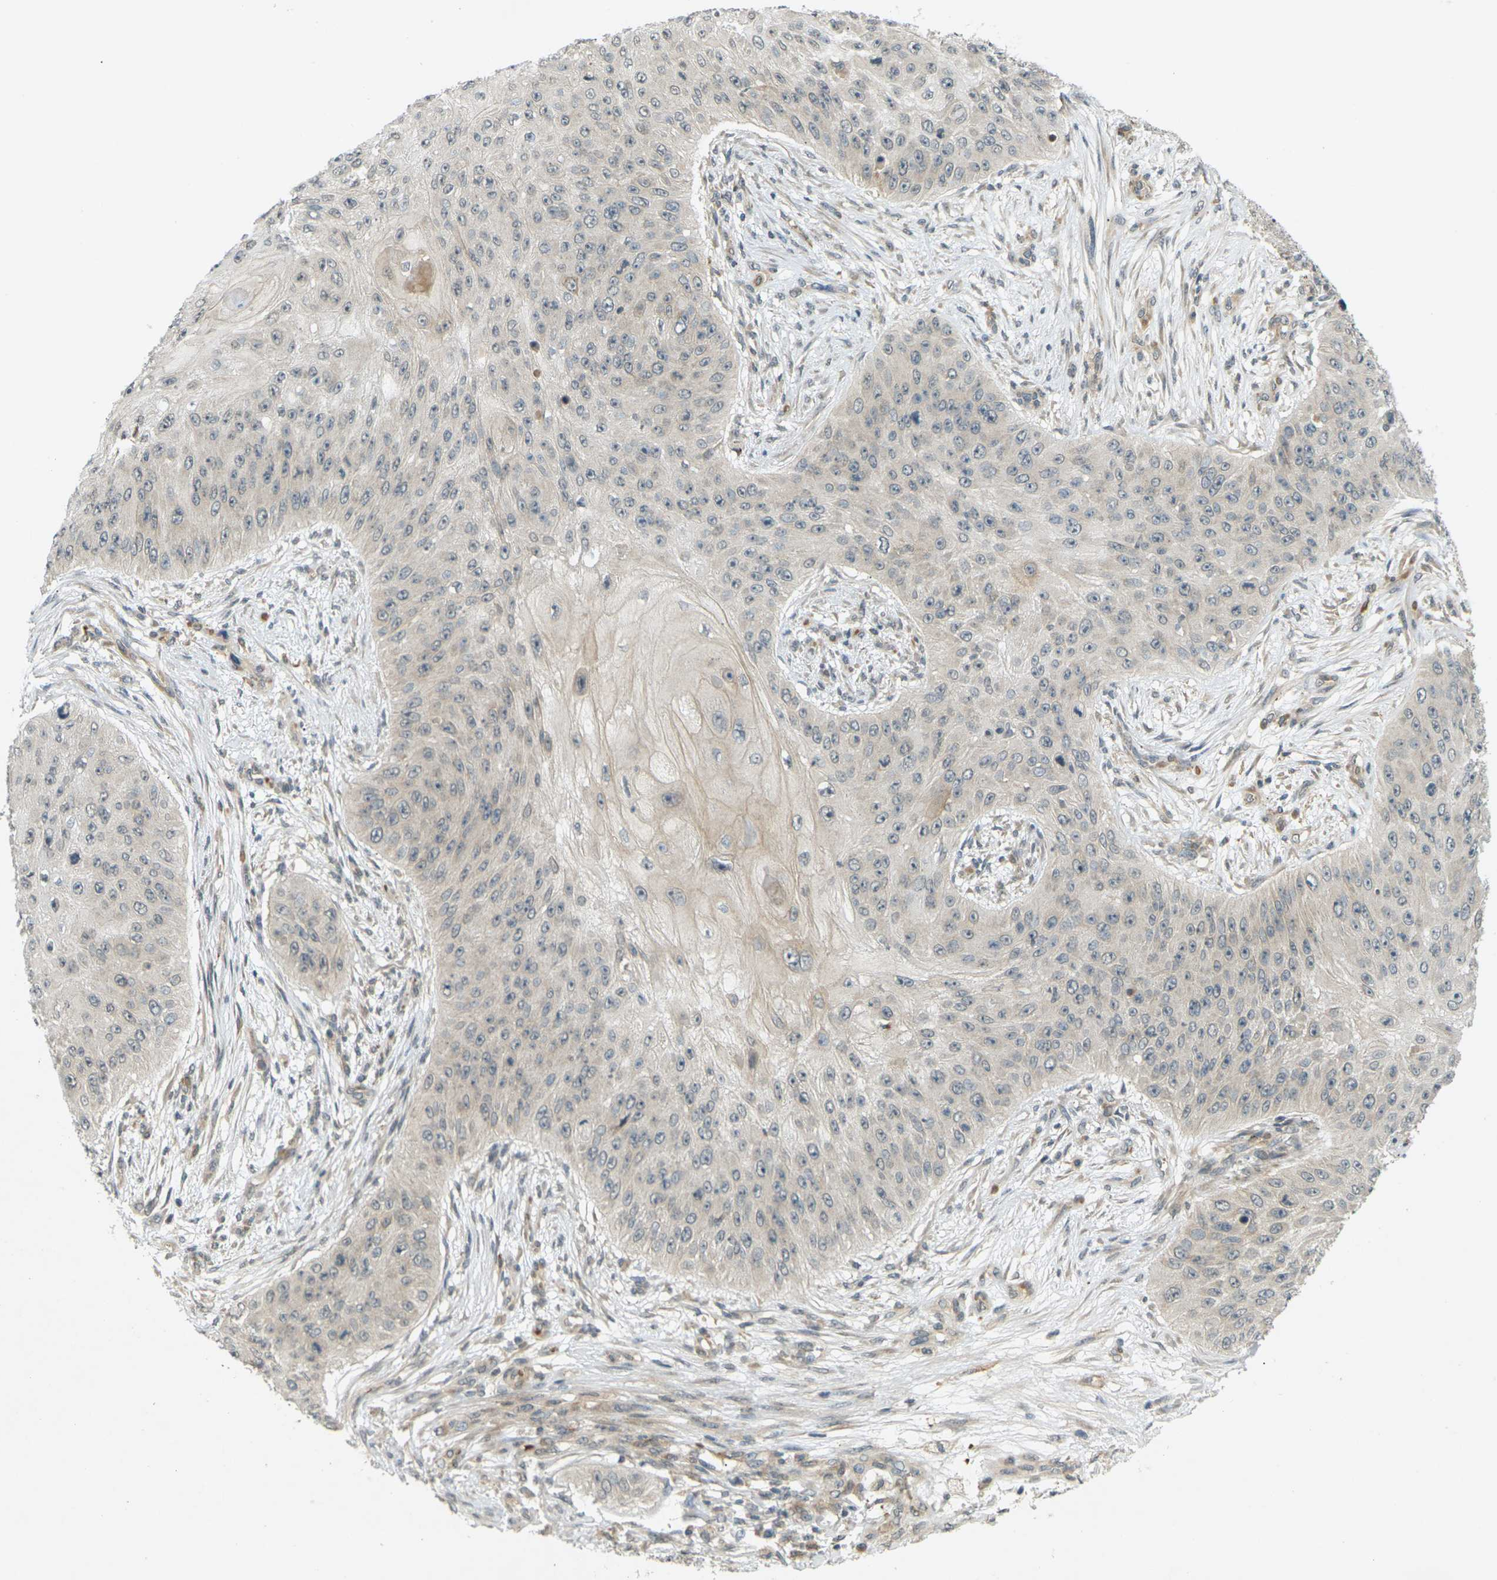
{"staining": {"intensity": "weak", "quantity": ">75%", "location": "cytoplasmic/membranous"}, "tissue": "skin cancer", "cell_type": "Tumor cells", "image_type": "cancer", "snomed": [{"axis": "morphology", "description": "Squamous cell carcinoma, NOS"}, {"axis": "topography", "description": "Skin"}], "caption": "High-power microscopy captured an IHC histopathology image of skin squamous cell carcinoma, revealing weak cytoplasmic/membranous expression in about >75% of tumor cells. The protein is shown in brown color, while the nuclei are stained blue.", "gene": "SOCS6", "patient": {"sex": "female", "age": 80}}